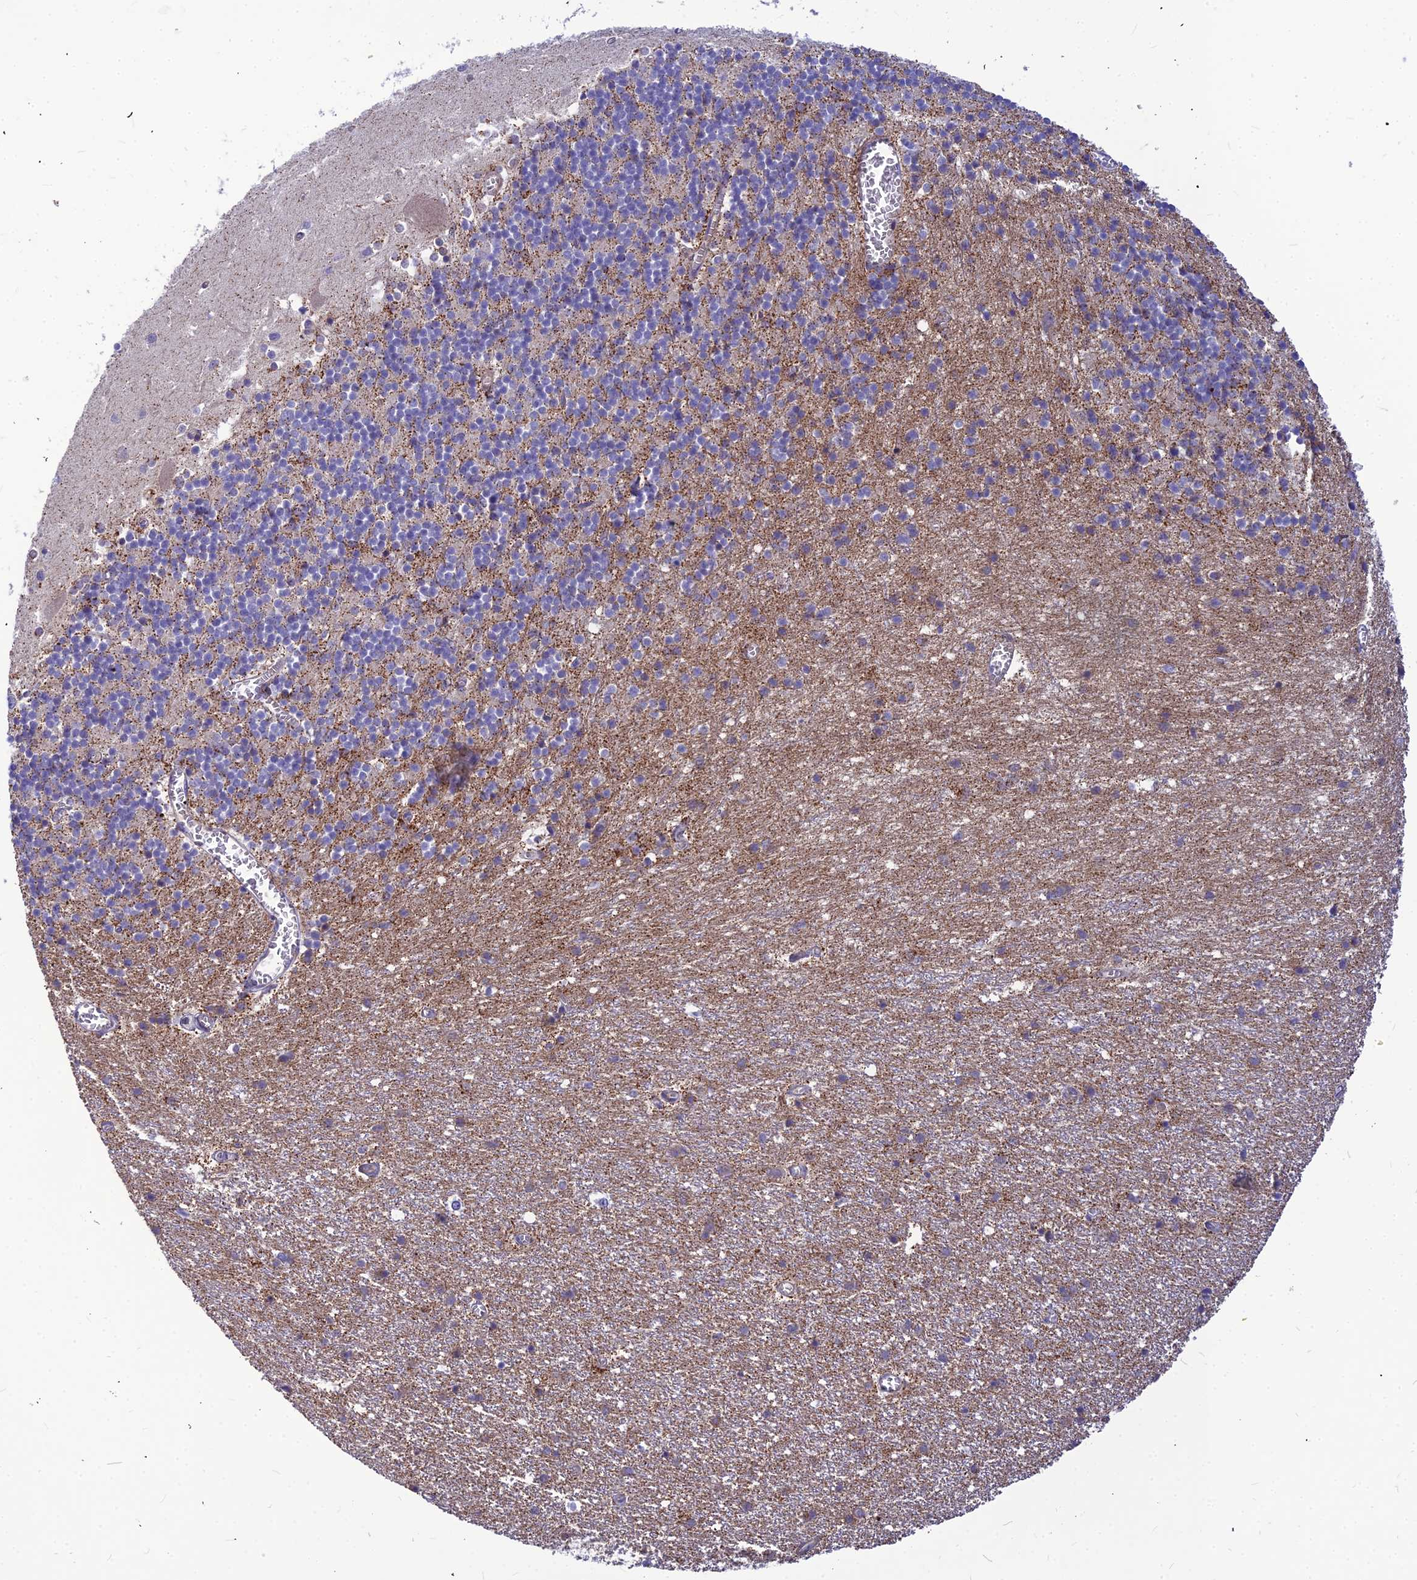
{"staining": {"intensity": "weak", "quantity": "25%-75%", "location": "cytoplasmic/membranous"}, "tissue": "cerebellum", "cell_type": "Cells in granular layer", "image_type": "normal", "snomed": [{"axis": "morphology", "description": "Normal tissue, NOS"}, {"axis": "topography", "description": "Cerebellum"}], "caption": "Immunohistochemical staining of unremarkable human cerebellum reveals weak cytoplasmic/membranous protein expression in about 25%-75% of cells in granular layer.", "gene": "ASPHD1", "patient": {"sex": "male", "age": 54}}